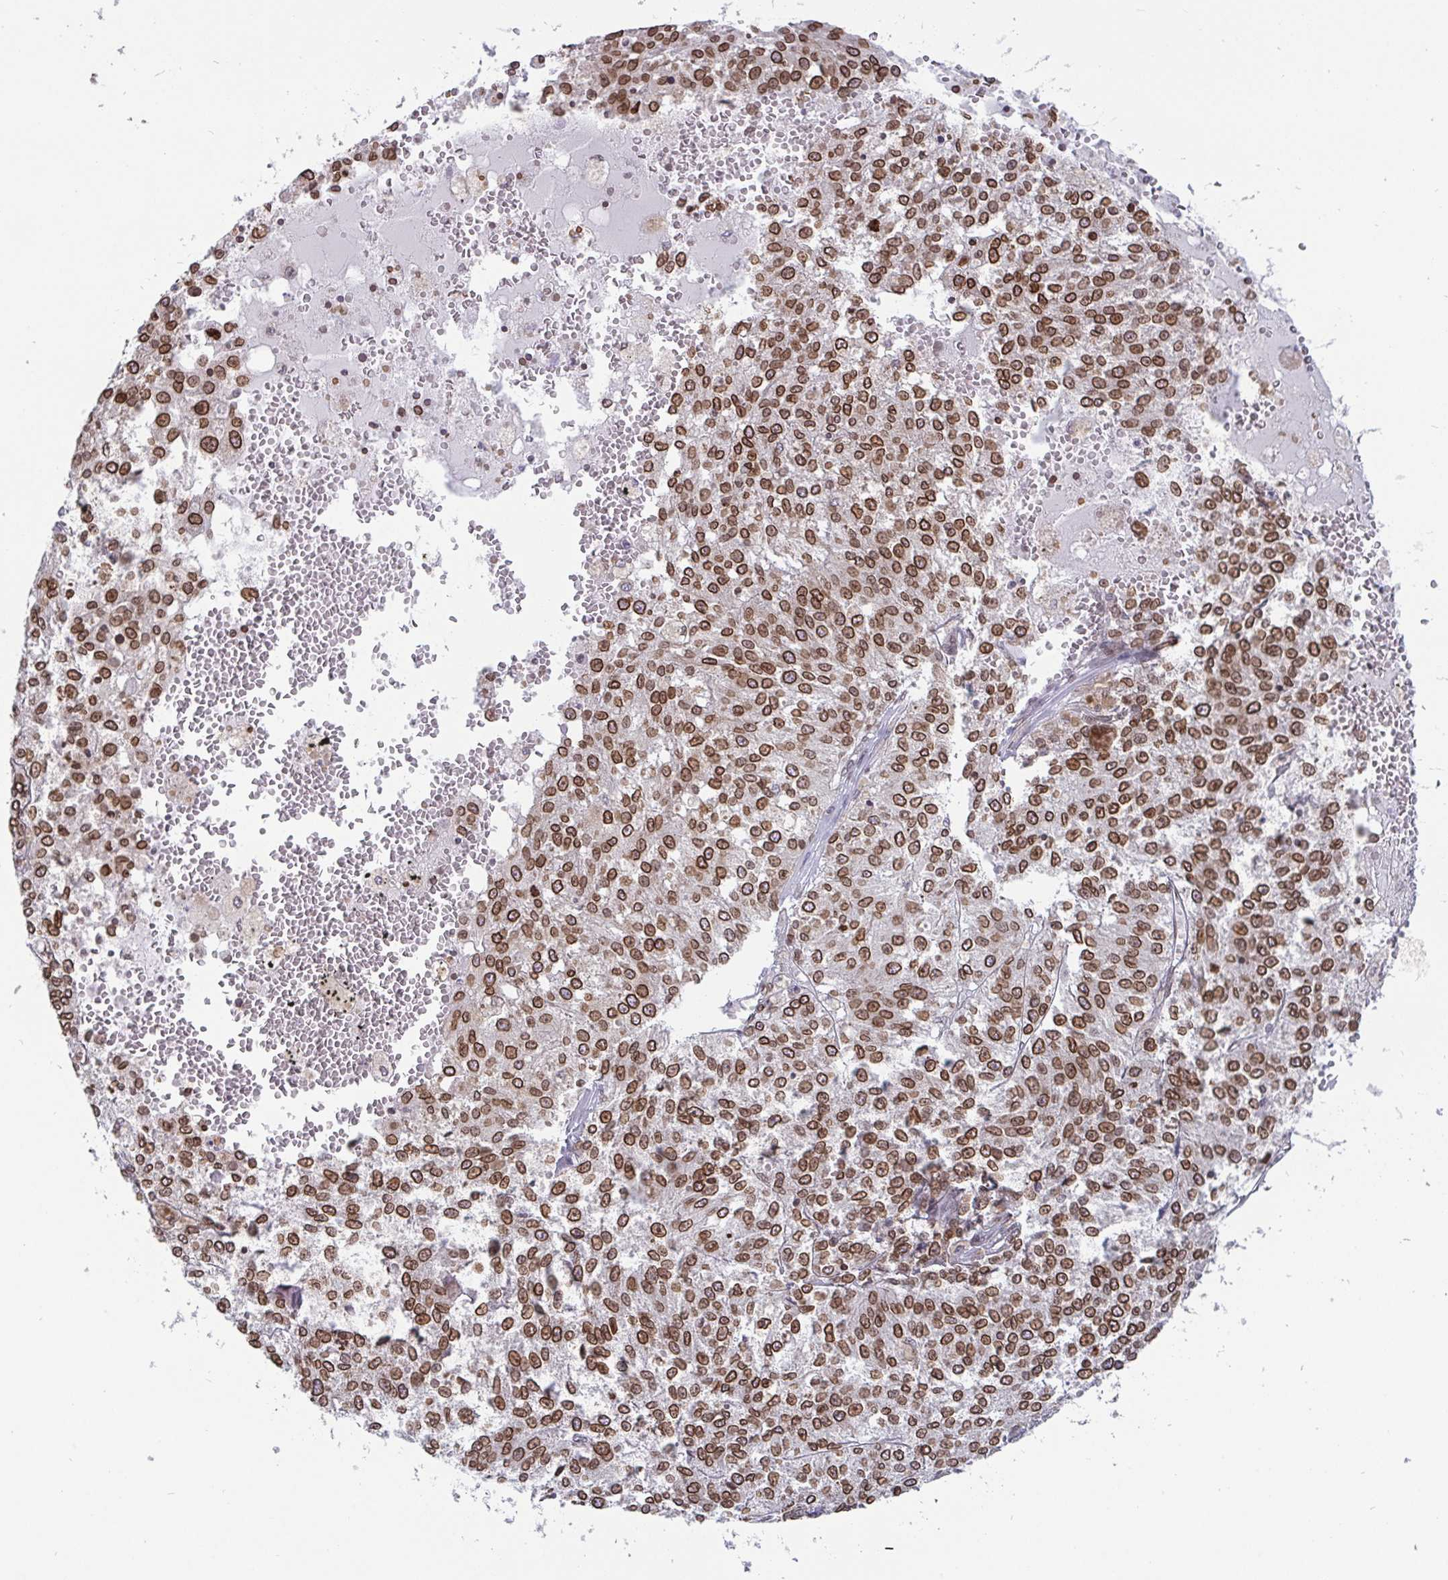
{"staining": {"intensity": "strong", "quantity": ">75%", "location": "cytoplasmic/membranous,nuclear"}, "tissue": "melanoma", "cell_type": "Tumor cells", "image_type": "cancer", "snomed": [{"axis": "morphology", "description": "Malignant melanoma, Metastatic site"}, {"axis": "topography", "description": "Lymph node"}], "caption": "Protein analysis of malignant melanoma (metastatic site) tissue reveals strong cytoplasmic/membranous and nuclear expression in about >75% of tumor cells. (IHC, brightfield microscopy, high magnification).", "gene": "EMD", "patient": {"sex": "female", "age": 64}}